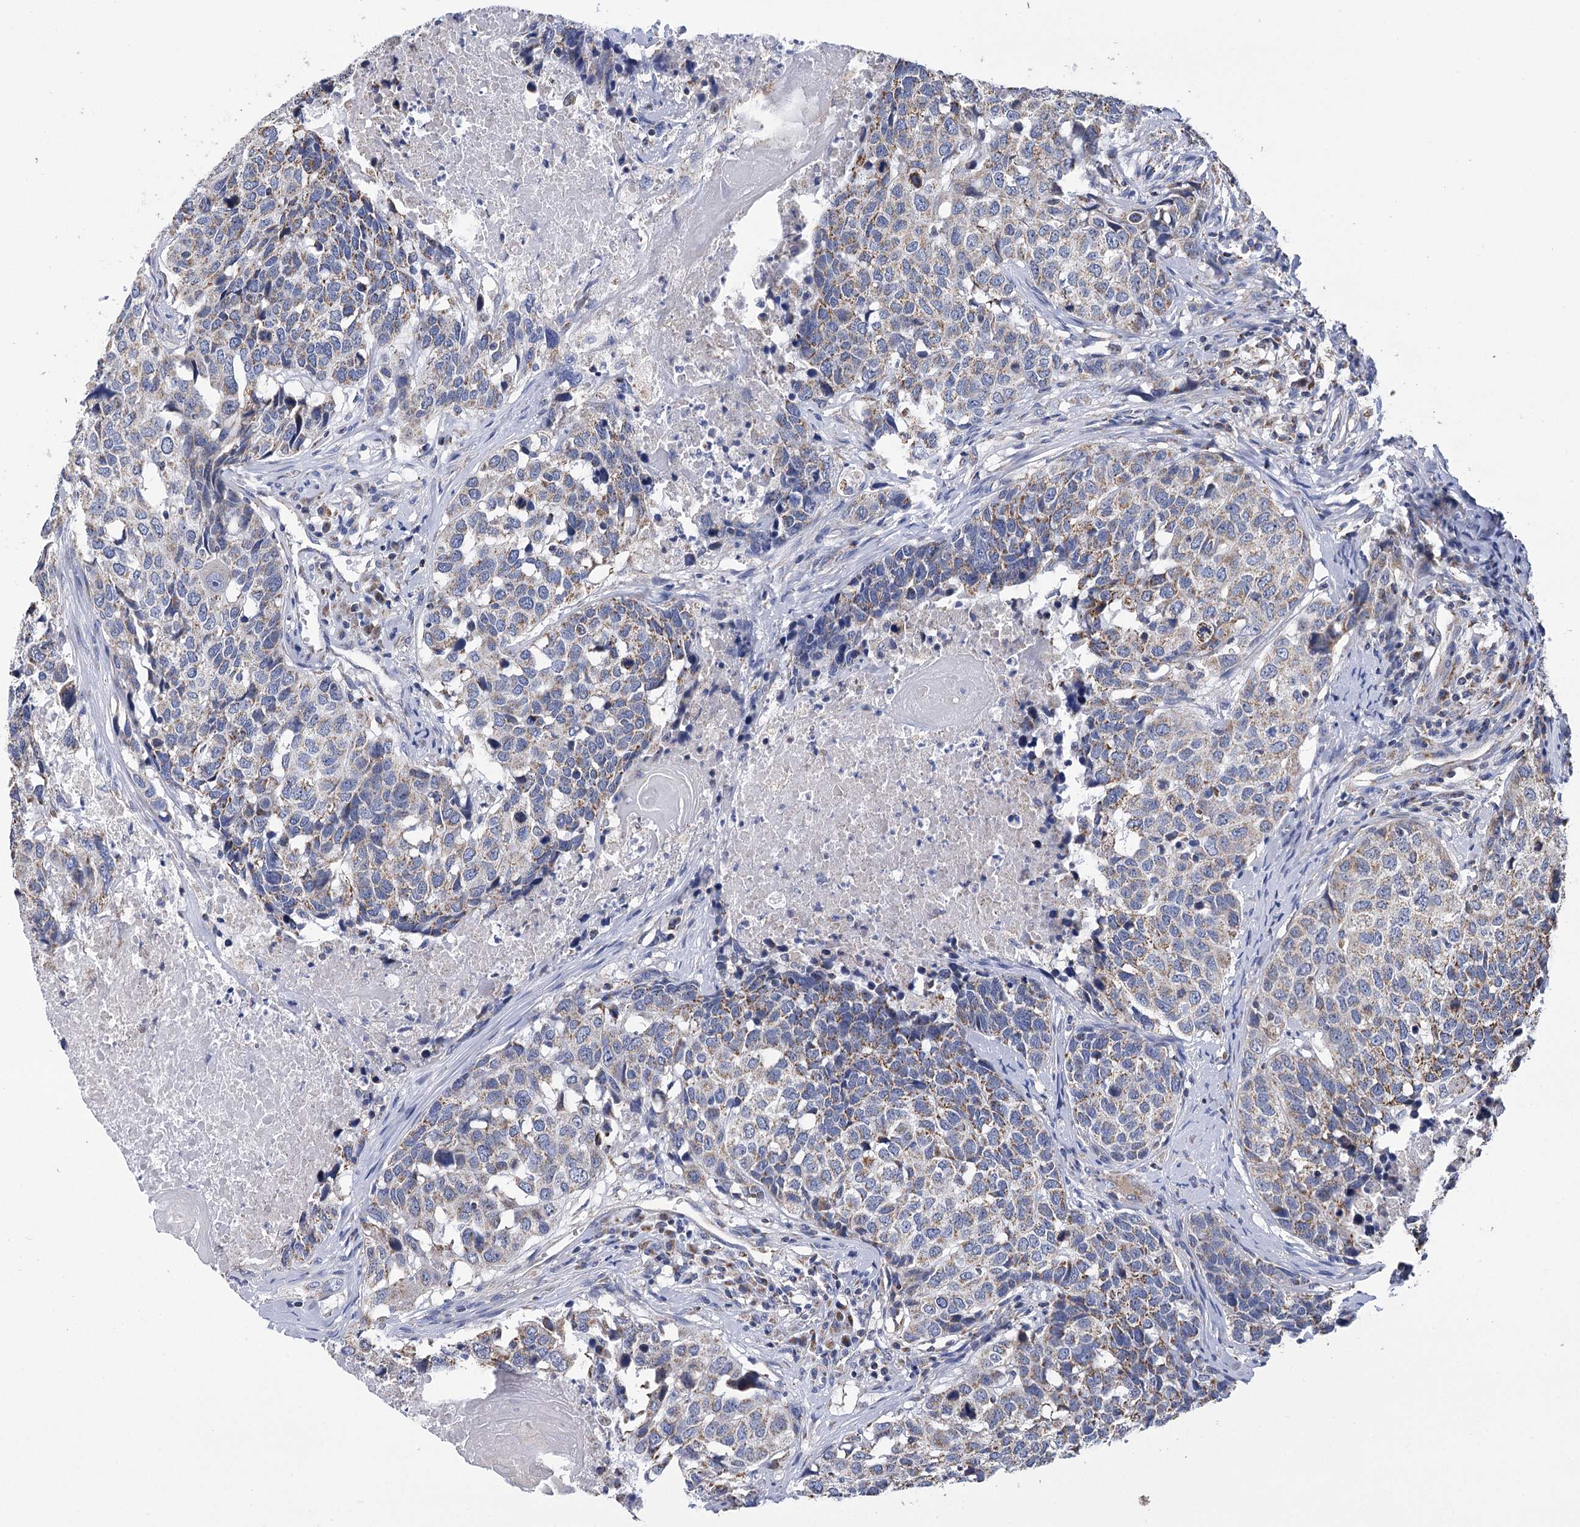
{"staining": {"intensity": "weak", "quantity": "25%-75%", "location": "cytoplasmic/membranous"}, "tissue": "head and neck cancer", "cell_type": "Tumor cells", "image_type": "cancer", "snomed": [{"axis": "morphology", "description": "Squamous cell carcinoma, NOS"}, {"axis": "topography", "description": "Head-Neck"}], "caption": "The histopathology image exhibits a brown stain indicating the presence of a protein in the cytoplasmic/membranous of tumor cells in head and neck cancer (squamous cell carcinoma).", "gene": "CCDC73", "patient": {"sex": "male", "age": 66}}